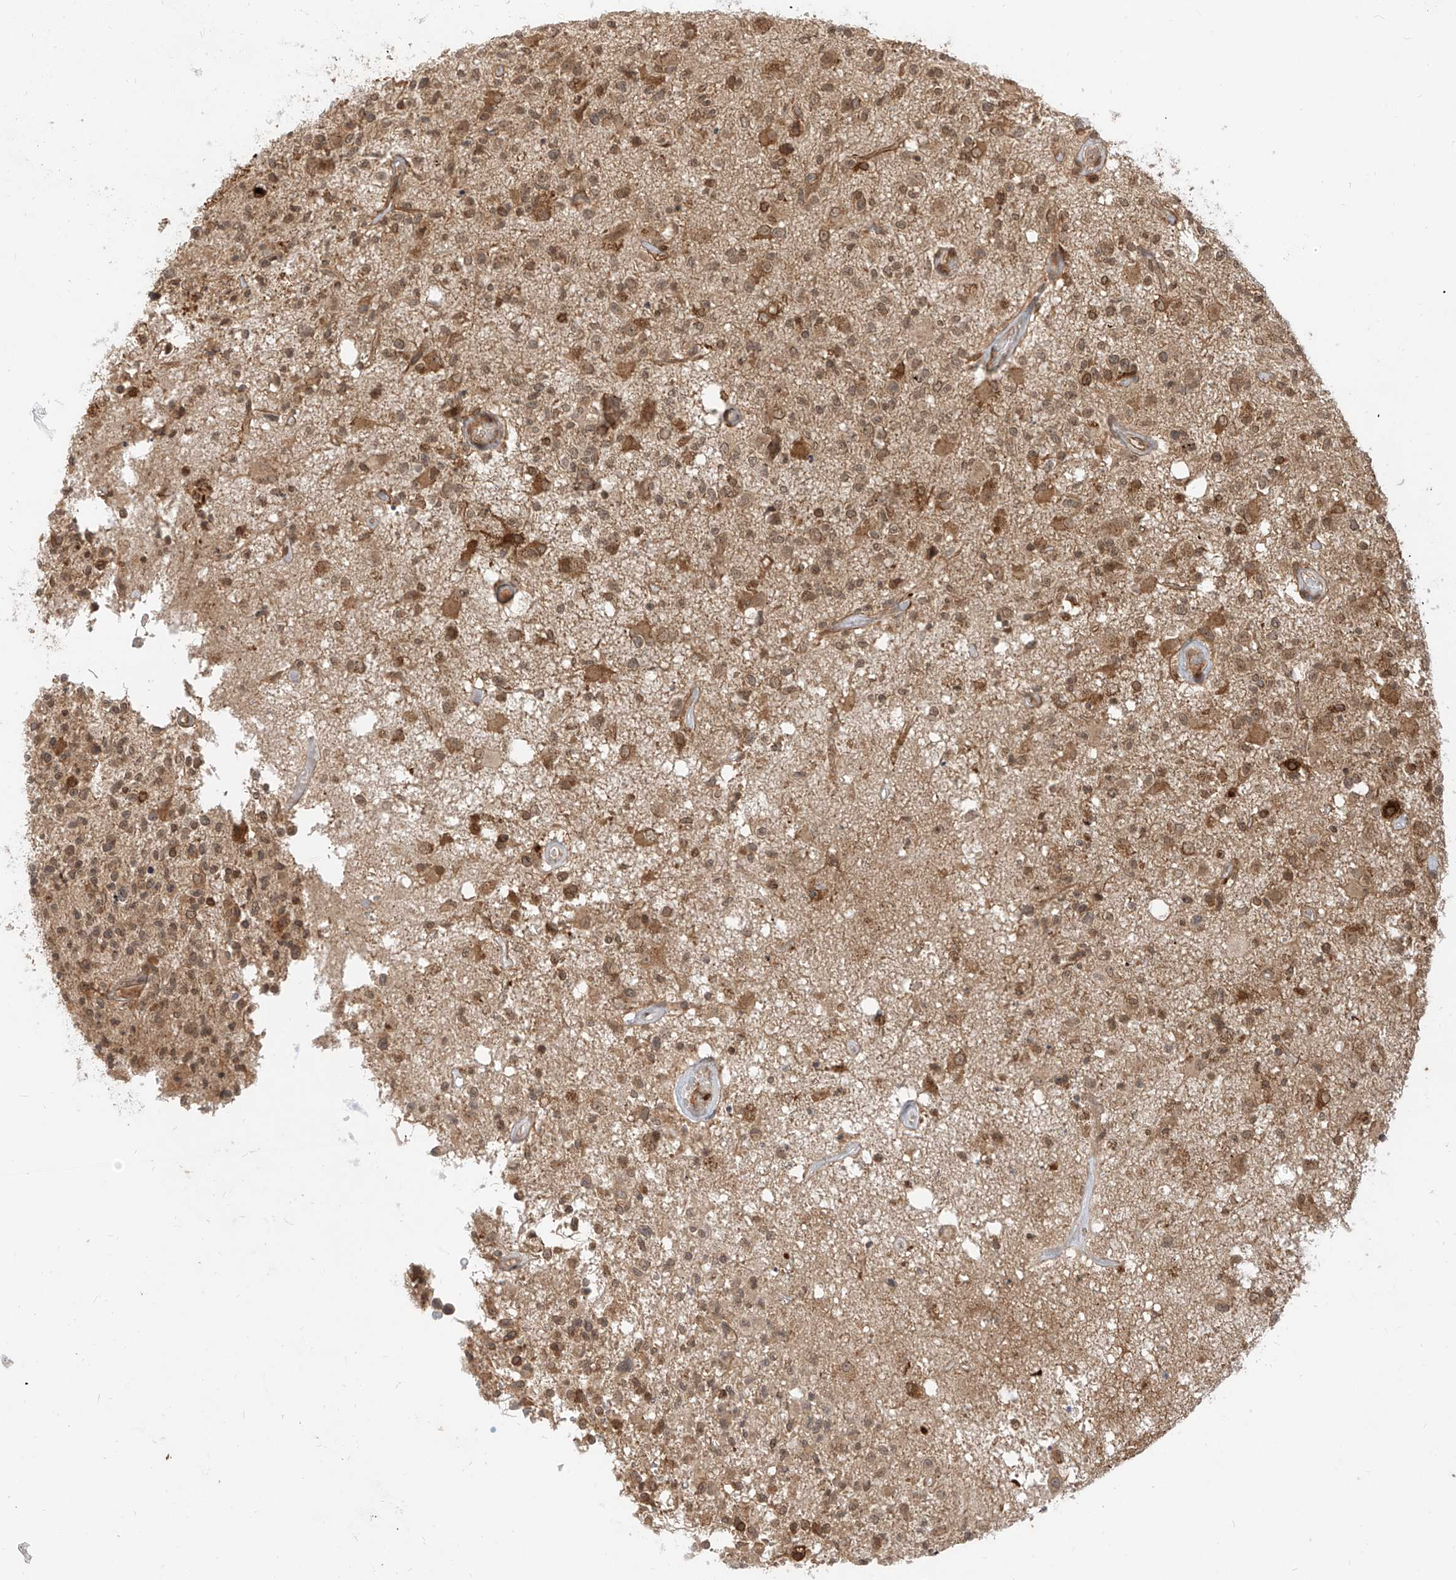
{"staining": {"intensity": "weak", "quantity": ">75%", "location": "cytoplasmic/membranous,nuclear"}, "tissue": "glioma", "cell_type": "Tumor cells", "image_type": "cancer", "snomed": [{"axis": "morphology", "description": "Glioma, malignant, High grade"}, {"axis": "morphology", "description": "Glioblastoma, NOS"}, {"axis": "topography", "description": "Brain"}], "caption": "A high-resolution image shows immunohistochemistry (IHC) staining of glioma, which demonstrates weak cytoplasmic/membranous and nuclear expression in approximately >75% of tumor cells. (Stains: DAB in brown, nuclei in blue, Microscopy: brightfield microscopy at high magnification).", "gene": "LCOR", "patient": {"sex": "male", "age": 60}}